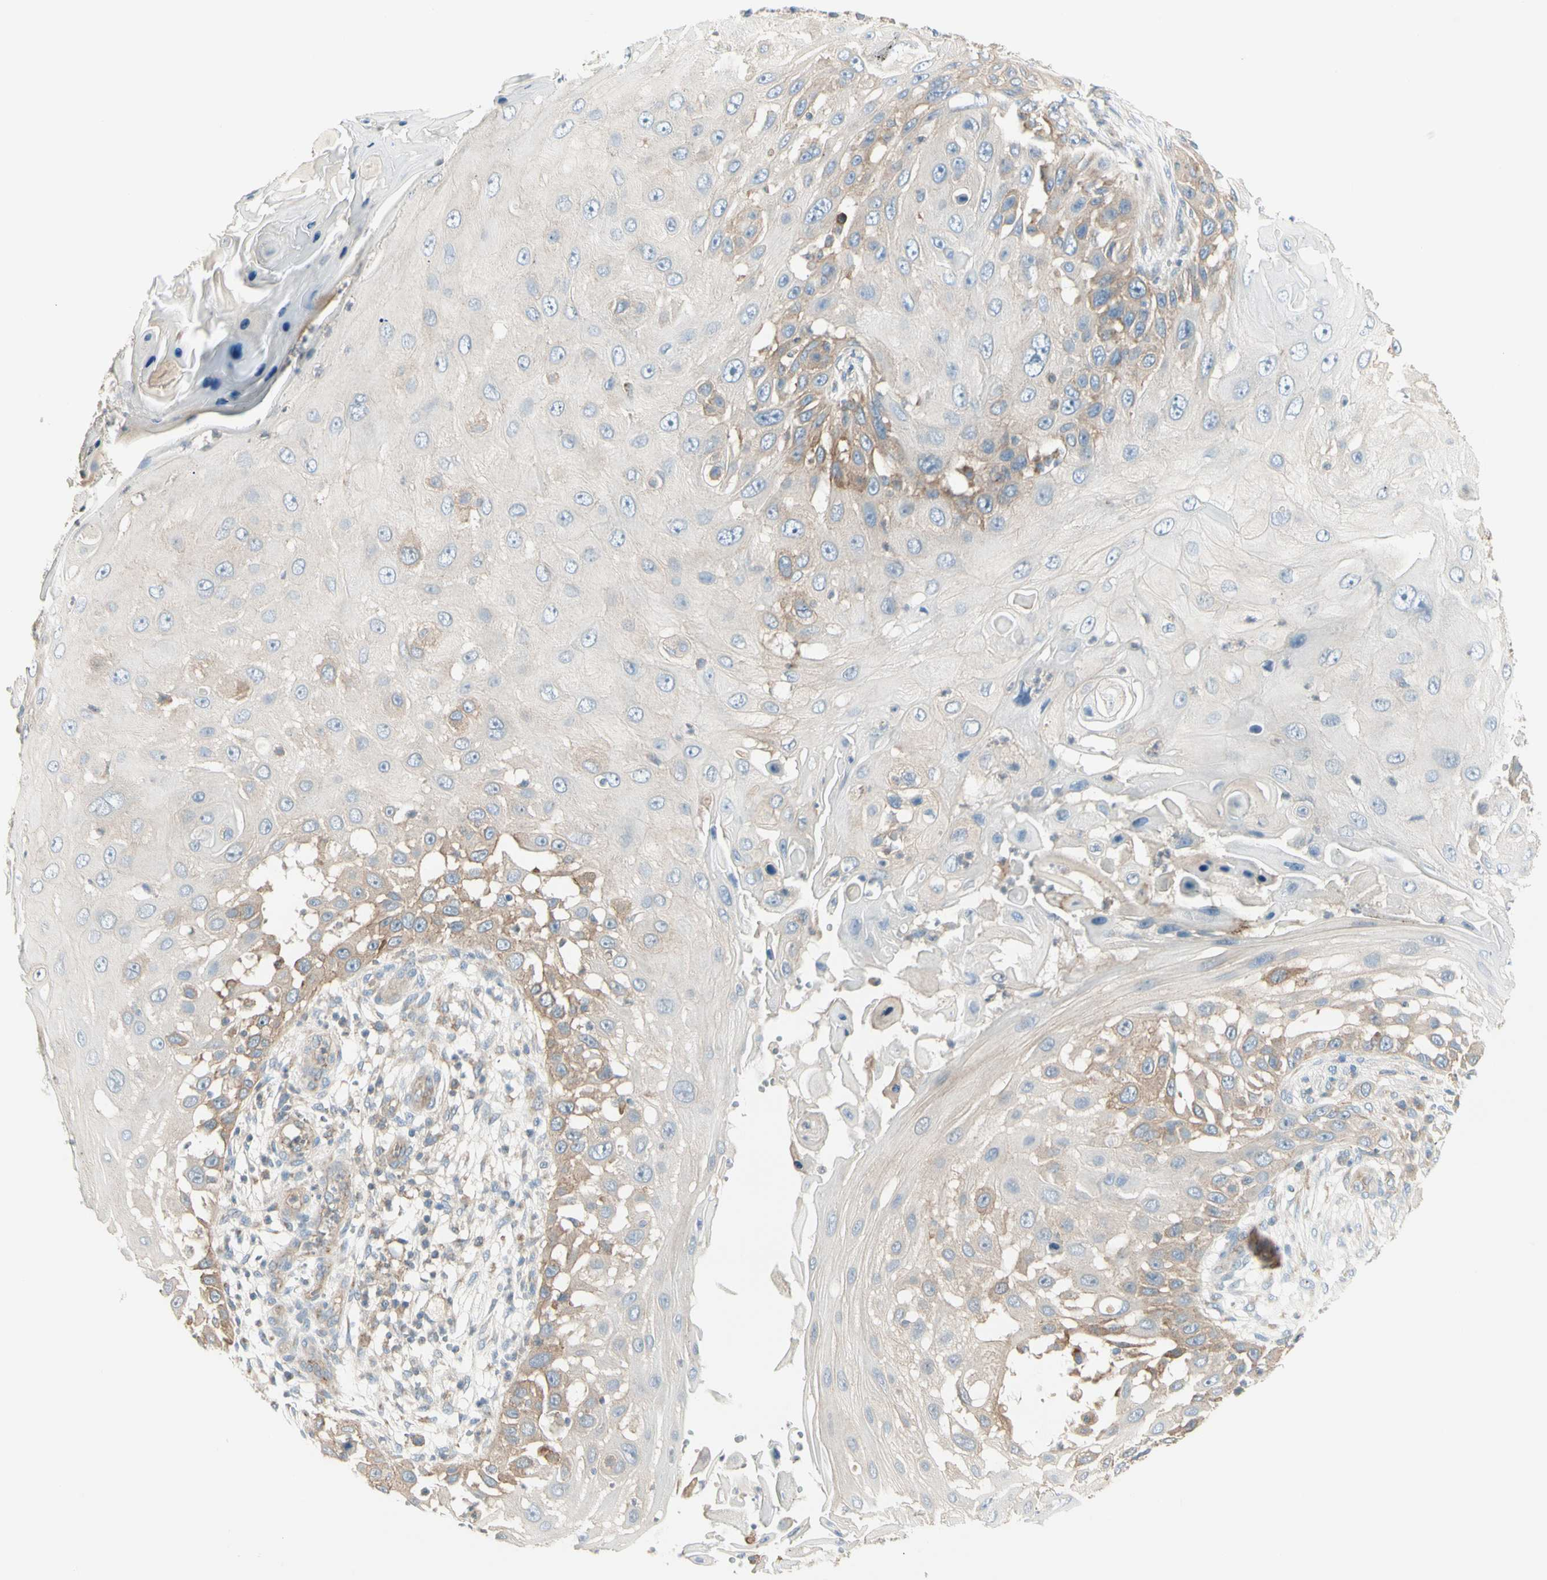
{"staining": {"intensity": "weak", "quantity": "<25%", "location": "cytoplasmic/membranous"}, "tissue": "skin cancer", "cell_type": "Tumor cells", "image_type": "cancer", "snomed": [{"axis": "morphology", "description": "Squamous cell carcinoma, NOS"}, {"axis": "topography", "description": "Skin"}], "caption": "An immunohistochemistry (IHC) micrograph of skin cancer is shown. There is no staining in tumor cells of skin cancer. (DAB immunohistochemistry (IHC), high magnification).", "gene": "AGFG1", "patient": {"sex": "female", "age": 44}}